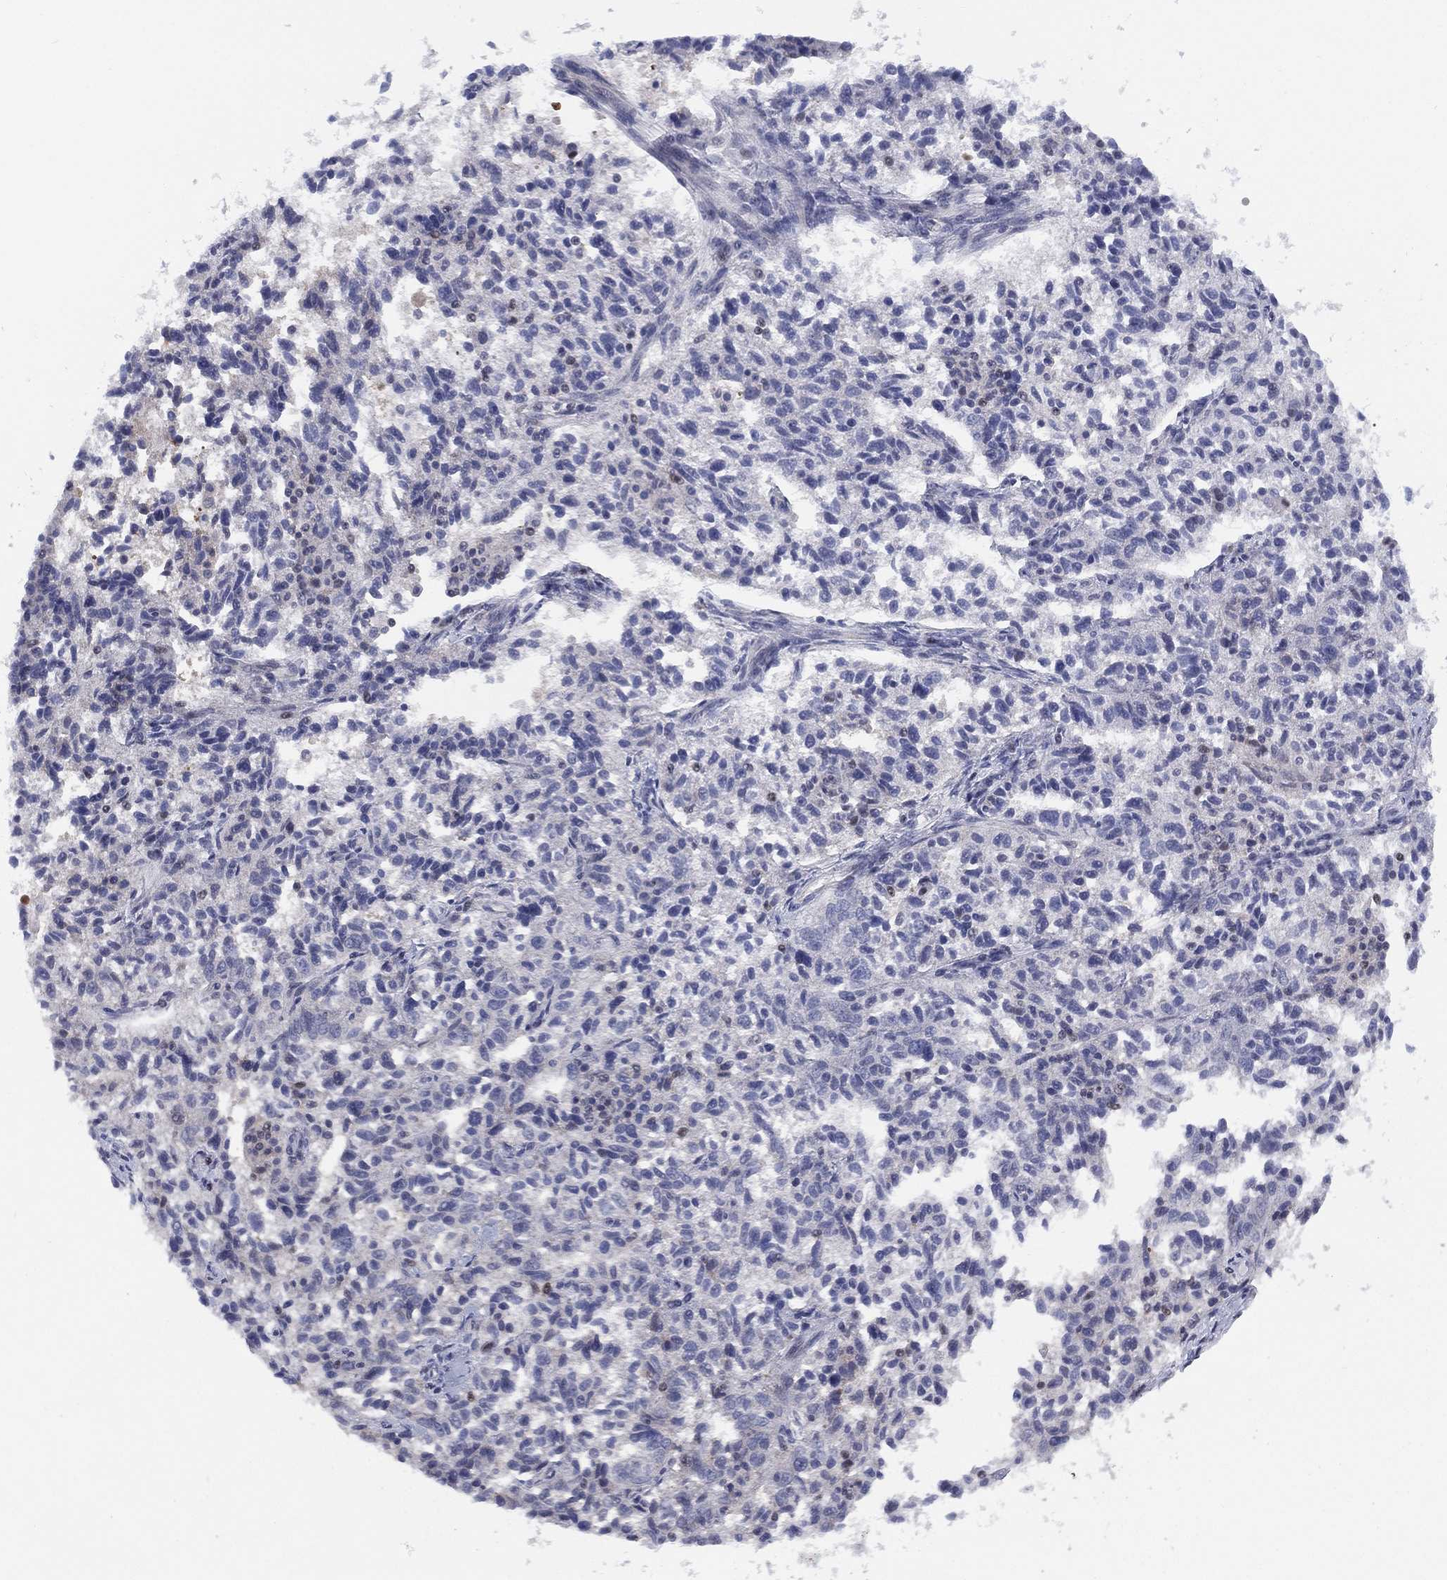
{"staining": {"intensity": "negative", "quantity": "none", "location": "none"}, "tissue": "ovarian cancer", "cell_type": "Tumor cells", "image_type": "cancer", "snomed": [{"axis": "morphology", "description": "Cystadenocarcinoma, serous, NOS"}, {"axis": "topography", "description": "Ovary"}], "caption": "Ovarian serous cystadenocarcinoma was stained to show a protein in brown. There is no significant positivity in tumor cells.", "gene": "SLC4A4", "patient": {"sex": "female", "age": 71}}